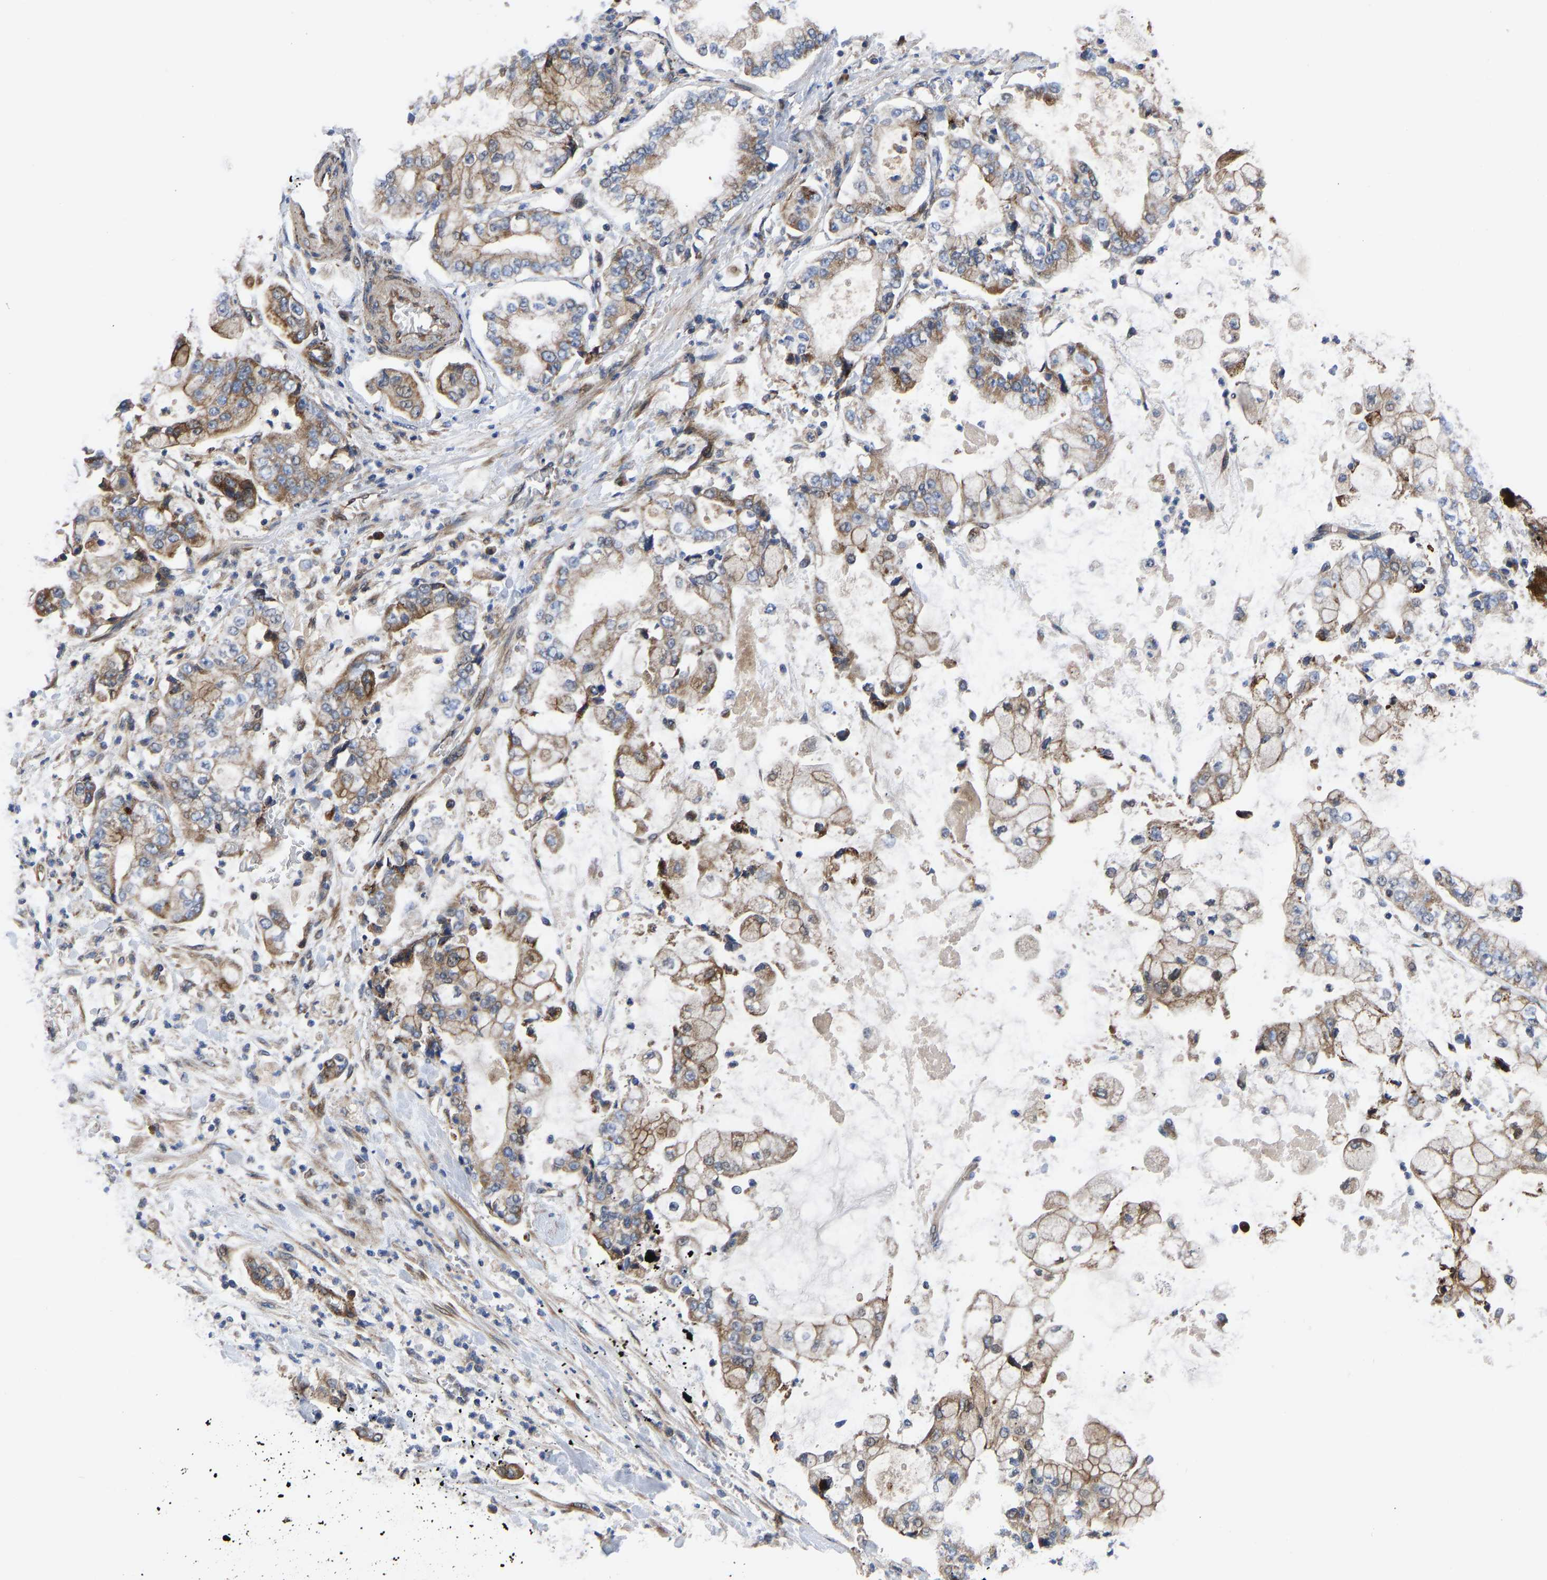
{"staining": {"intensity": "moderate", "quantity": ">75%", "location": "cytoplasmic/membranous"}, "tissue": "stomach cancer", "cell_type": "Tumor cells", "image_type": "cancer", "snomed": [{"axis": "morphology", "description": "Adenocarcinoma, NOS"}, {"axis": "topography", "description": "Stomach"}], "caption": "Human stomach cancer stained with a brown dye exhibits moderate cytoplasmic/membranous positive staining in about >75% of tumor cells.", "gene": "TMEM38B", "patient": {"sex": "male", "age": 76}}